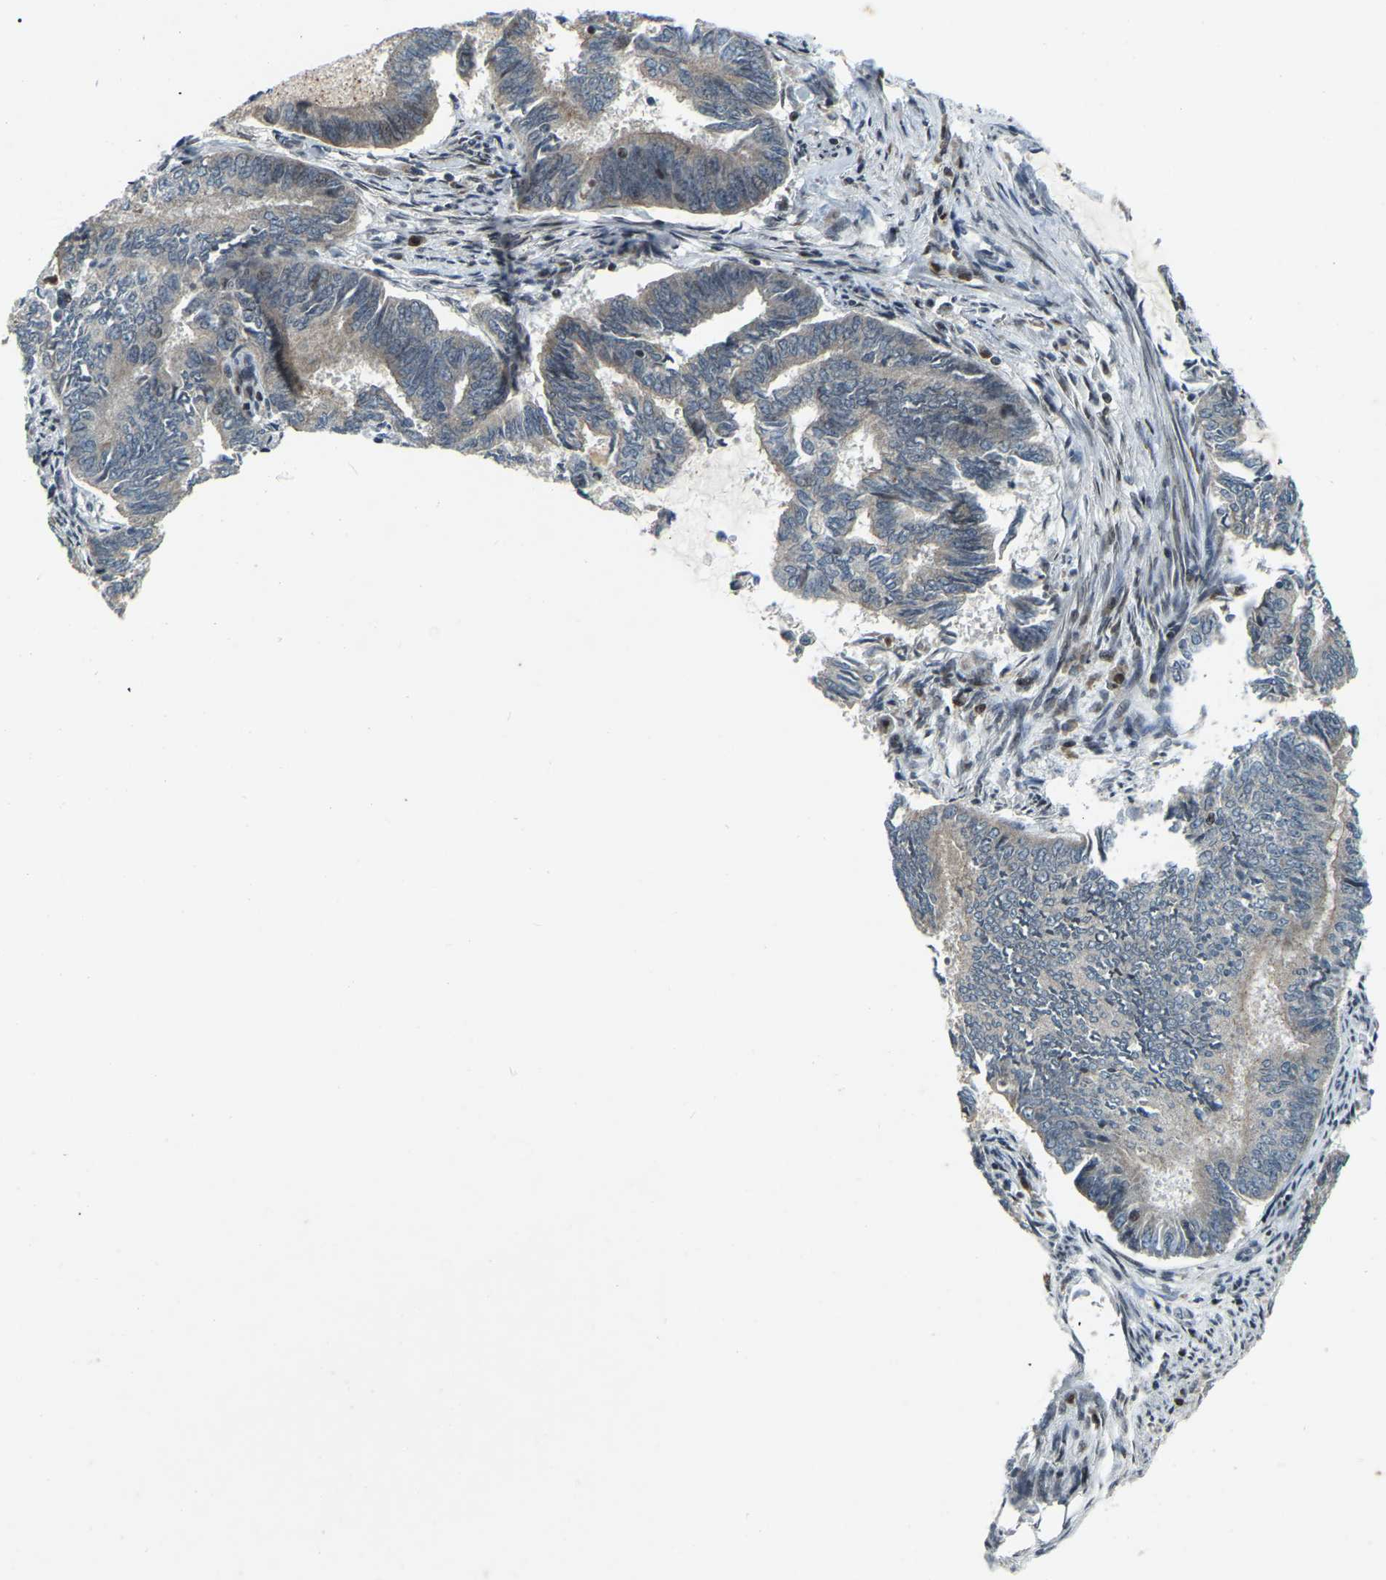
{"staining": {"intensity": "weak", "quantity": "<25%", "location": "cytoplasmic/membranous"}, "tissue": "endometrial cancer", "cell_type": "Tumor cells", "image_type": "cancer", "snomed": [{"axis": "morphology", "description": "Adenocarcinoma, NOS"}, {"axis": "topography", "description": "Endometrium"}], "caption": "IHC micrograph of human endometrial cancer (adenocarcinoma) stained for a protein (brown), which displays no positivity in tumor cells.", "gene": "PARL", "patient": {"sex": "female", "age": 86}}